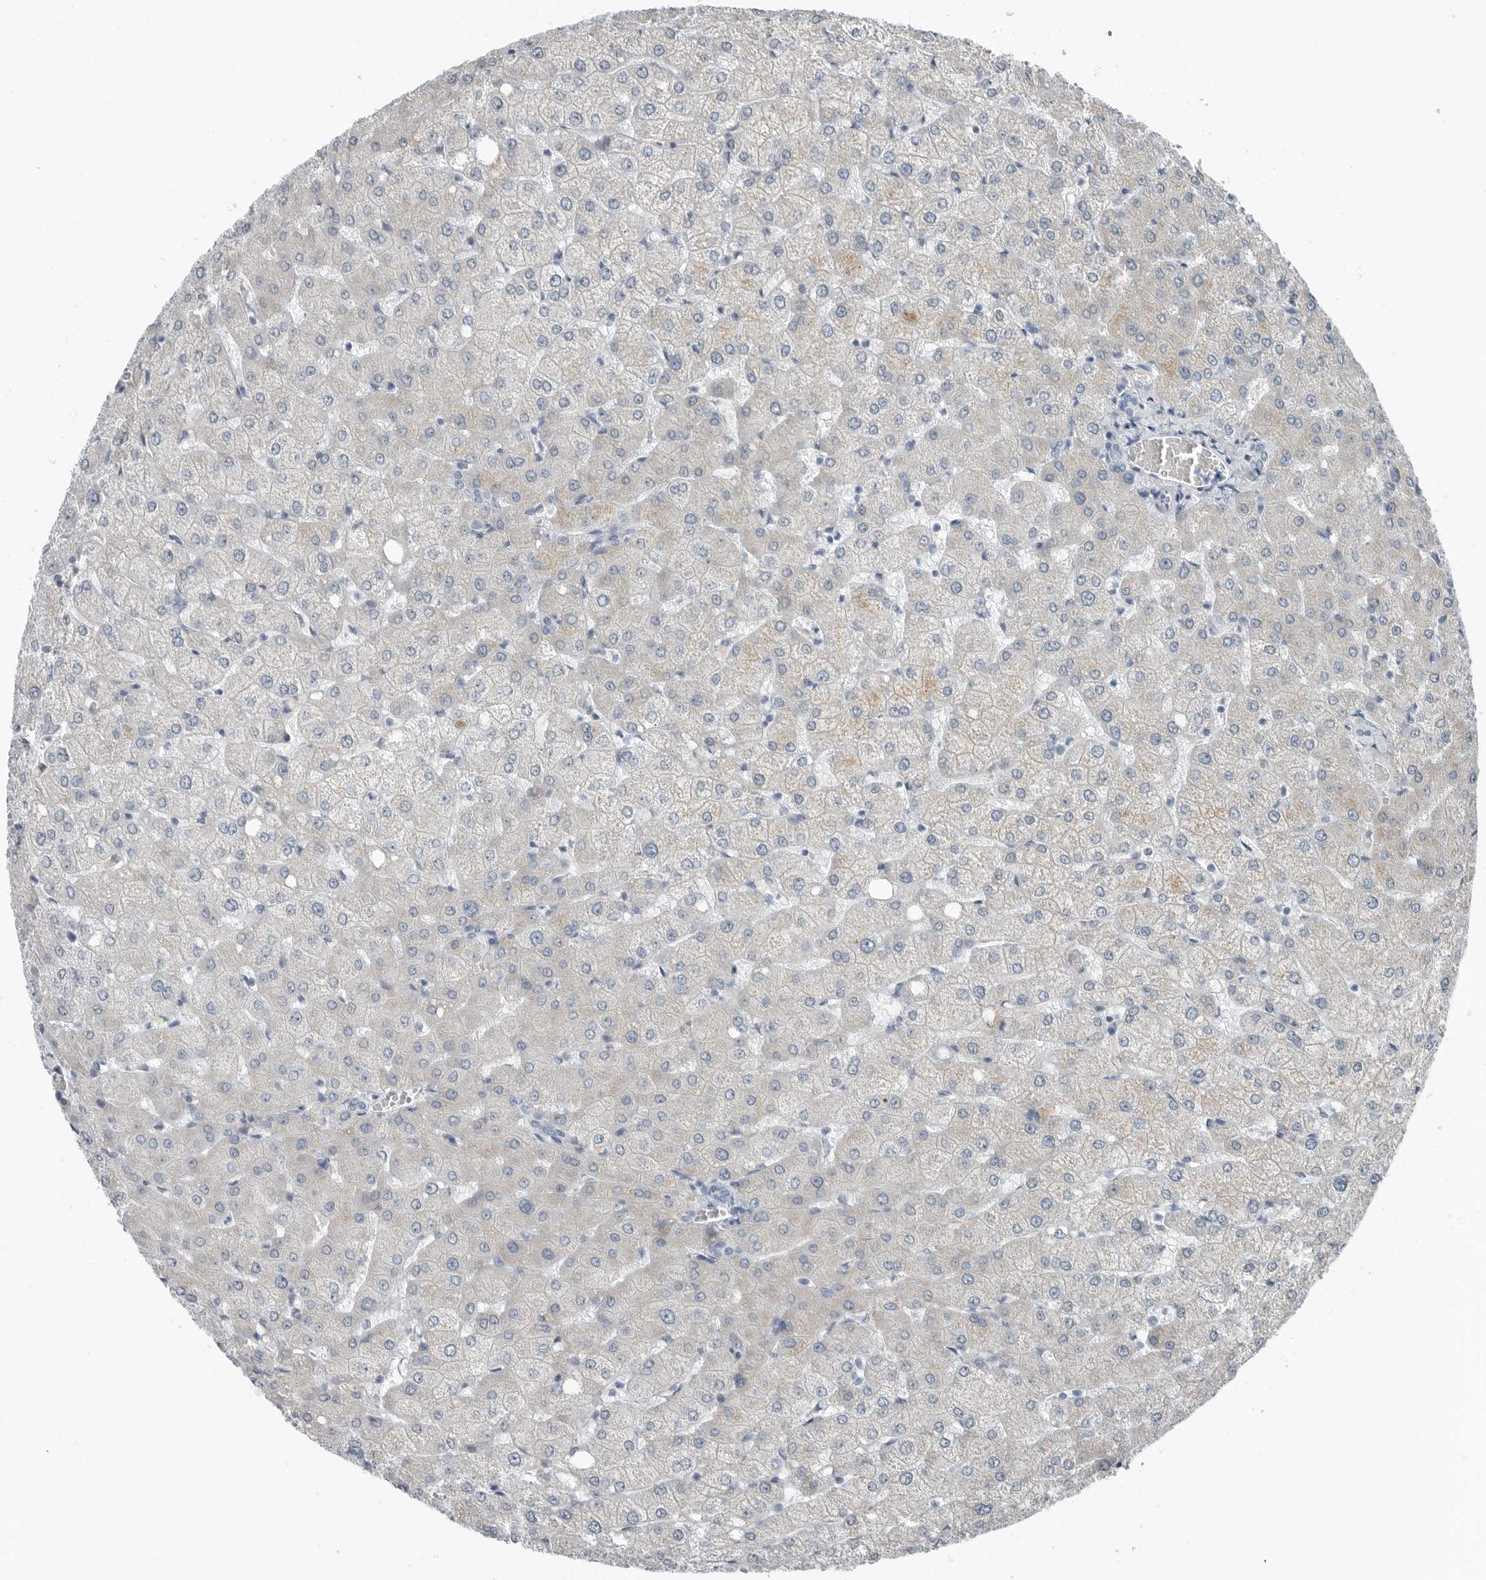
{"staining": {"intensity": "negative", "quantity": "none", "location": "none"}, "tissue": "liver", "cell_type": "Cholangiocytes", "image_type": "normal", "snomed": [{"axis": "morphology", "description": "Normal tissue, NOS"}, {"axis": "topography", "description": "Liver"}], "caption": "Cholangiocytes are negative for brown protein staining in benign liver. (Stains: DAB (3,3'-diaminobenzidine) immunohistochemistry (IHC) with hematoxylin counter stain, Microscopy: brightfield microscopy at high magnification).", "gene": "ZPBP2", "patient": {"sex": "female", "age": 54}}